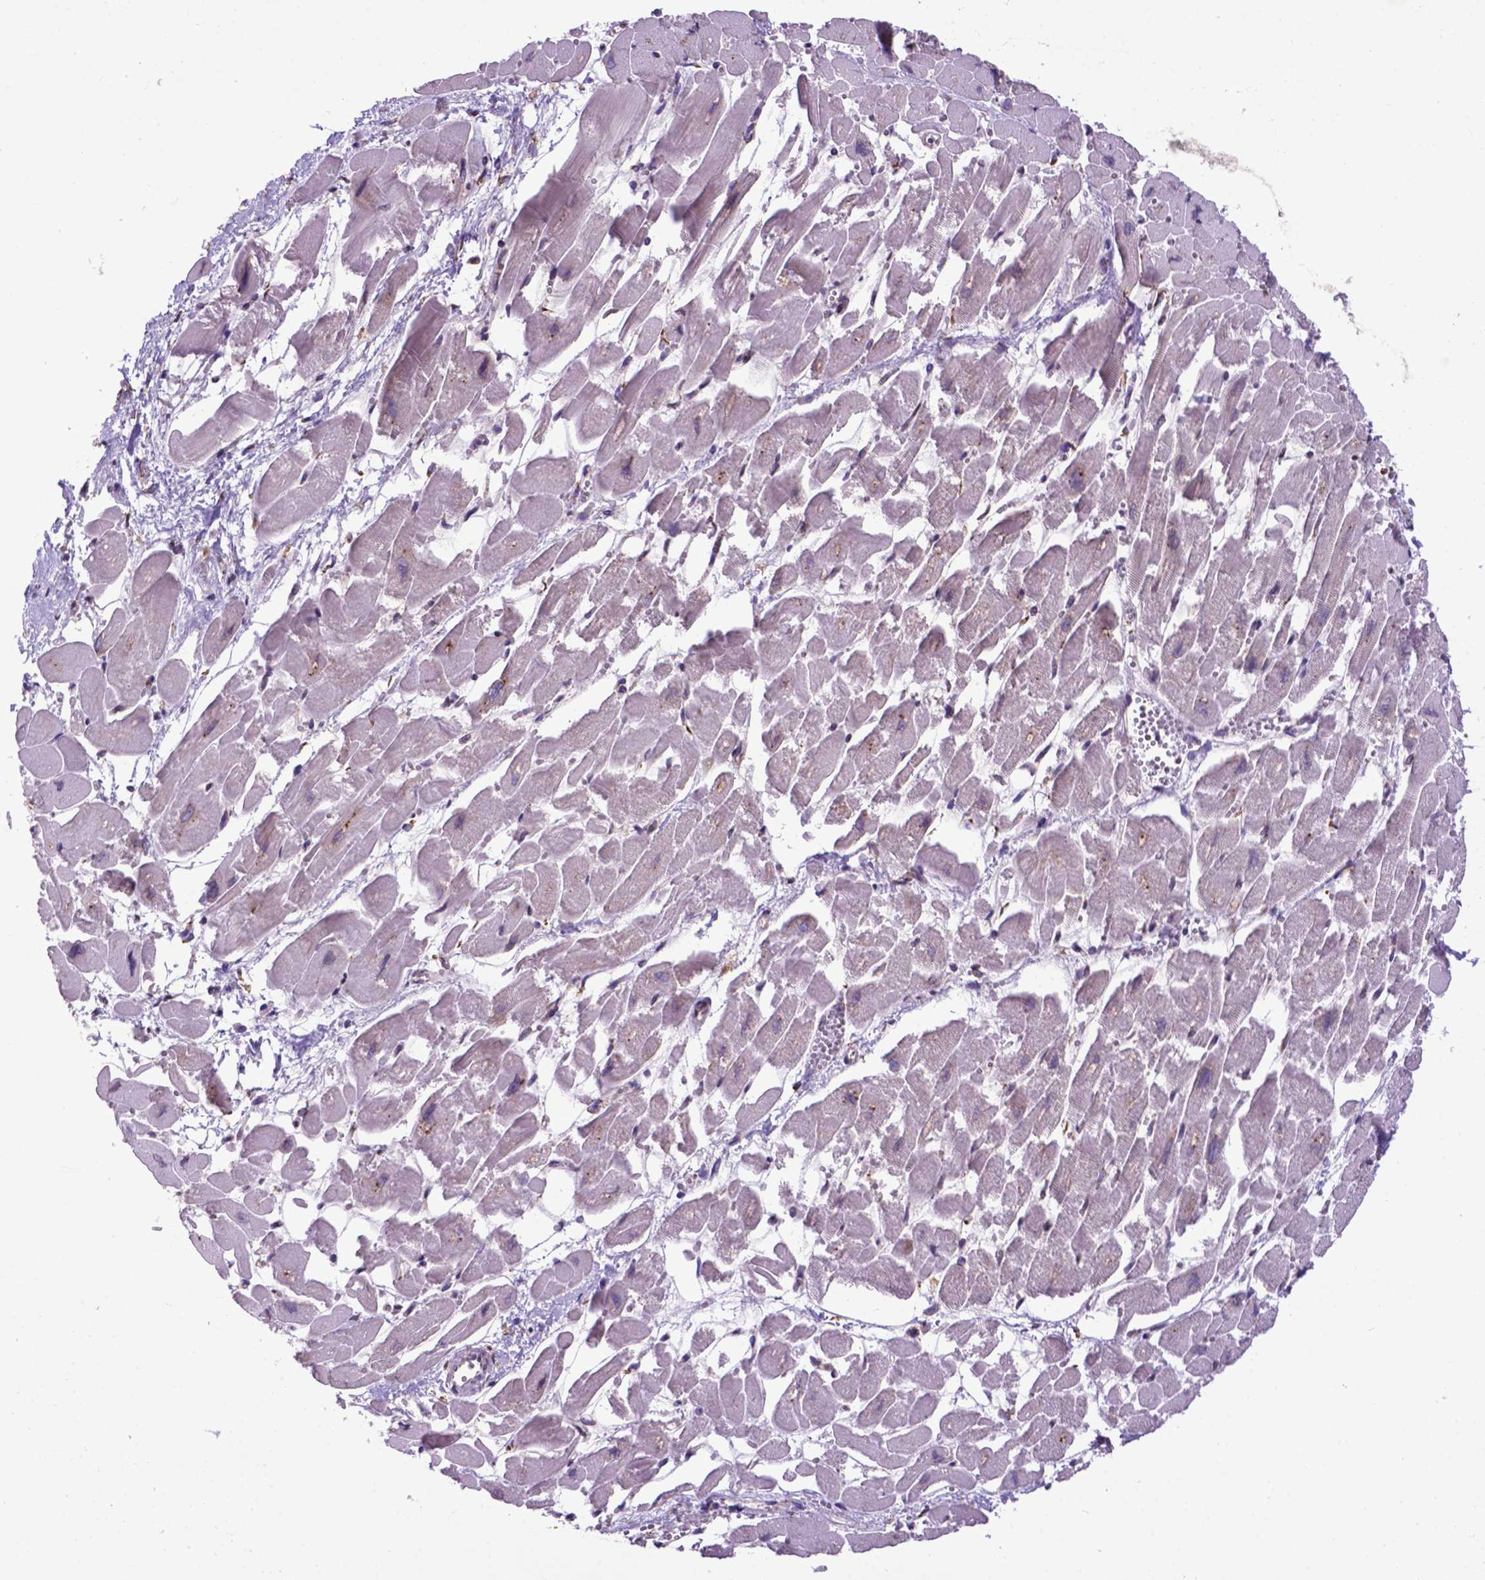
{"staining": {"intensity": "negative", "quantity": "none", "location": "none"}, "tissue": "heart muscle", "cell_type": "Cardiomyocytes", "image_type": "normal", "snomed": [{"axis": "morphology", "description": "Normal tissue, NOS"}, {"axis": "topography", "description": "Heart"}], "caption": "Immunohistochemical staining of unremarkable heart muscle displays no significant positivity in cardiomyocytes. (DAB (3,3'-diaminobenzidine) immunohistochemistry visualized using brightfield microscopy, high magnification).", "gene": "ENSG00000269590", "patient": {"sex": "female", "age": 52}}